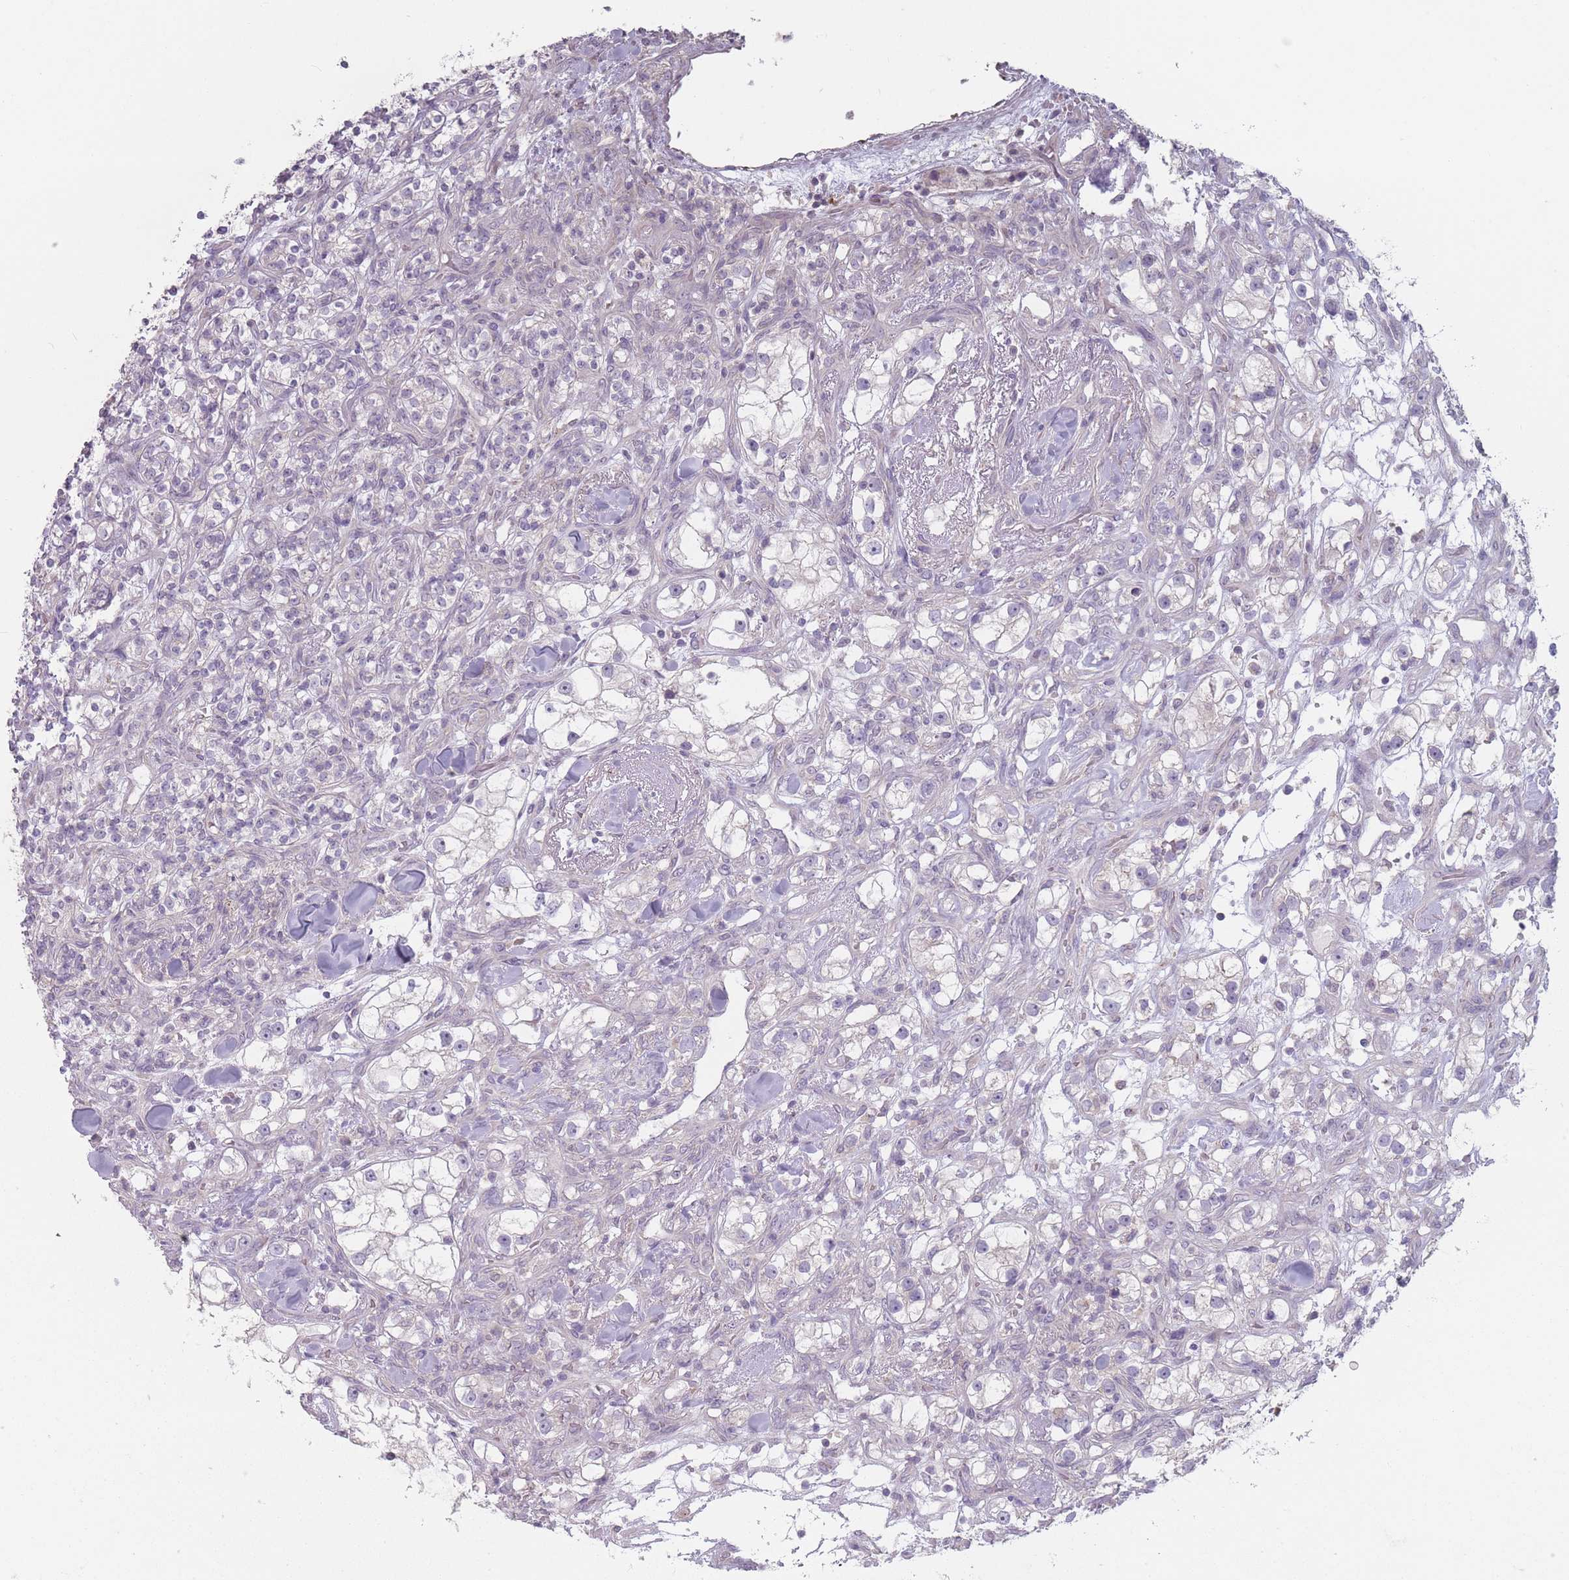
{"staining": {"intensity": "negative", "quantity": "none", "location": "none"}, "tissue": "renal cancer", "cell_type": "Tumor cells", "image_type": "cancer", "snomed": [{"axis": "morphology", "description": "Adenocarcinoma, NOS"}, {"axis": "topography", "description": "Kidney"}], "caption": "High power microscopy histopathology image of an immunohistochemistry image of adenocarcinoma (renal), revealing no significant expression in tumor cells.", "gene": "AKAIN1", "patient": {"sex": "male", "age": 77}}